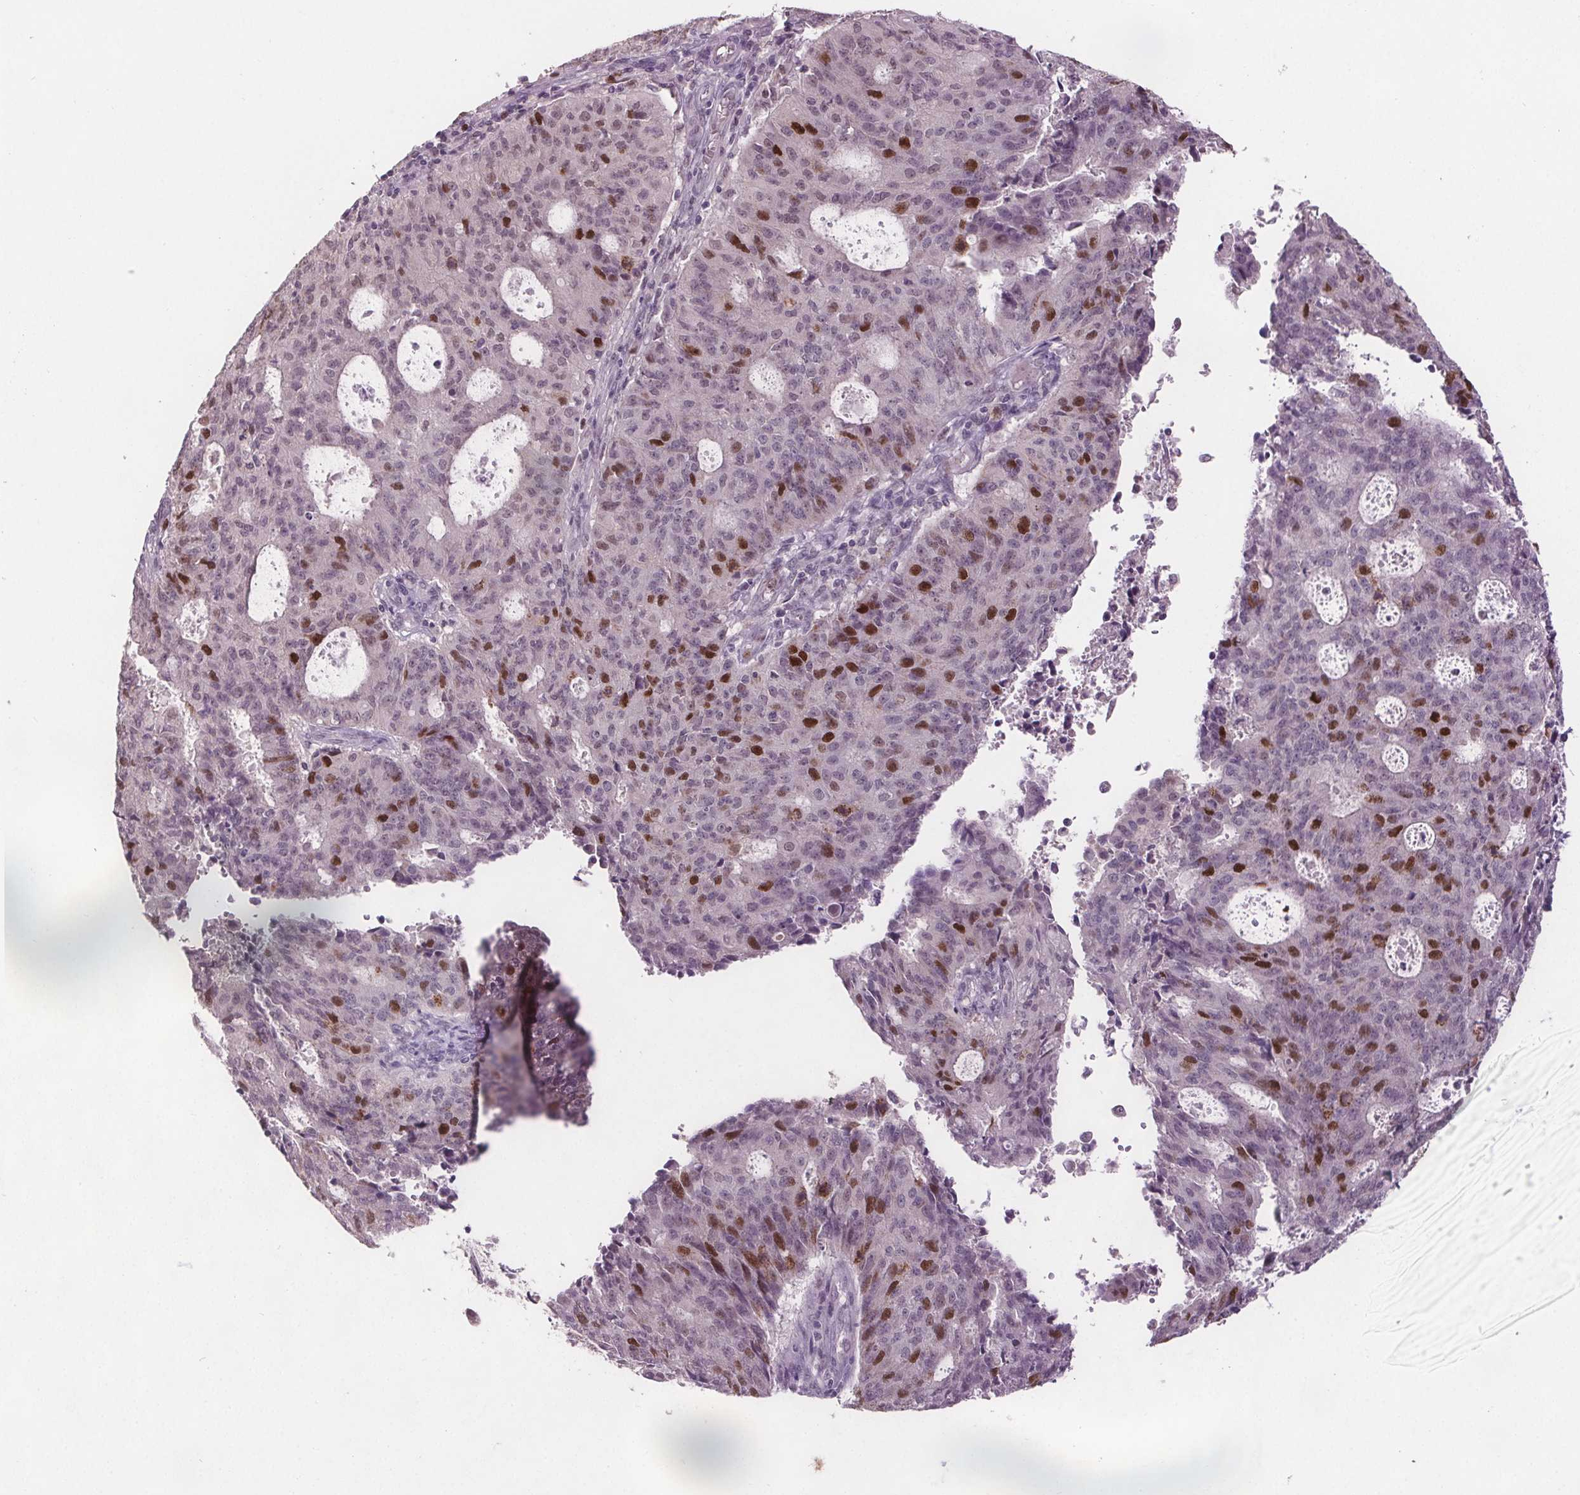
{"staining": {"intensity": "strong", "quantity": "<25%", "location": "nuclear"}, "tissue": "endometrial cancer", "cell_type": "Tumor cells", "image_type": "cancer", "snomed": [{"axis": "morphology", "description": "Adenocarcinoma, NOS"}, {"axis": "topography", "description": "Endometrium"}], "caption": "Endometrial adenocarcinoma stained with immunohistochemistry reveals strong nuclear expression in approximately <25% of tumor cells.", "gene": "CENPF", "patient": {"sex": "female", "age": 82}}